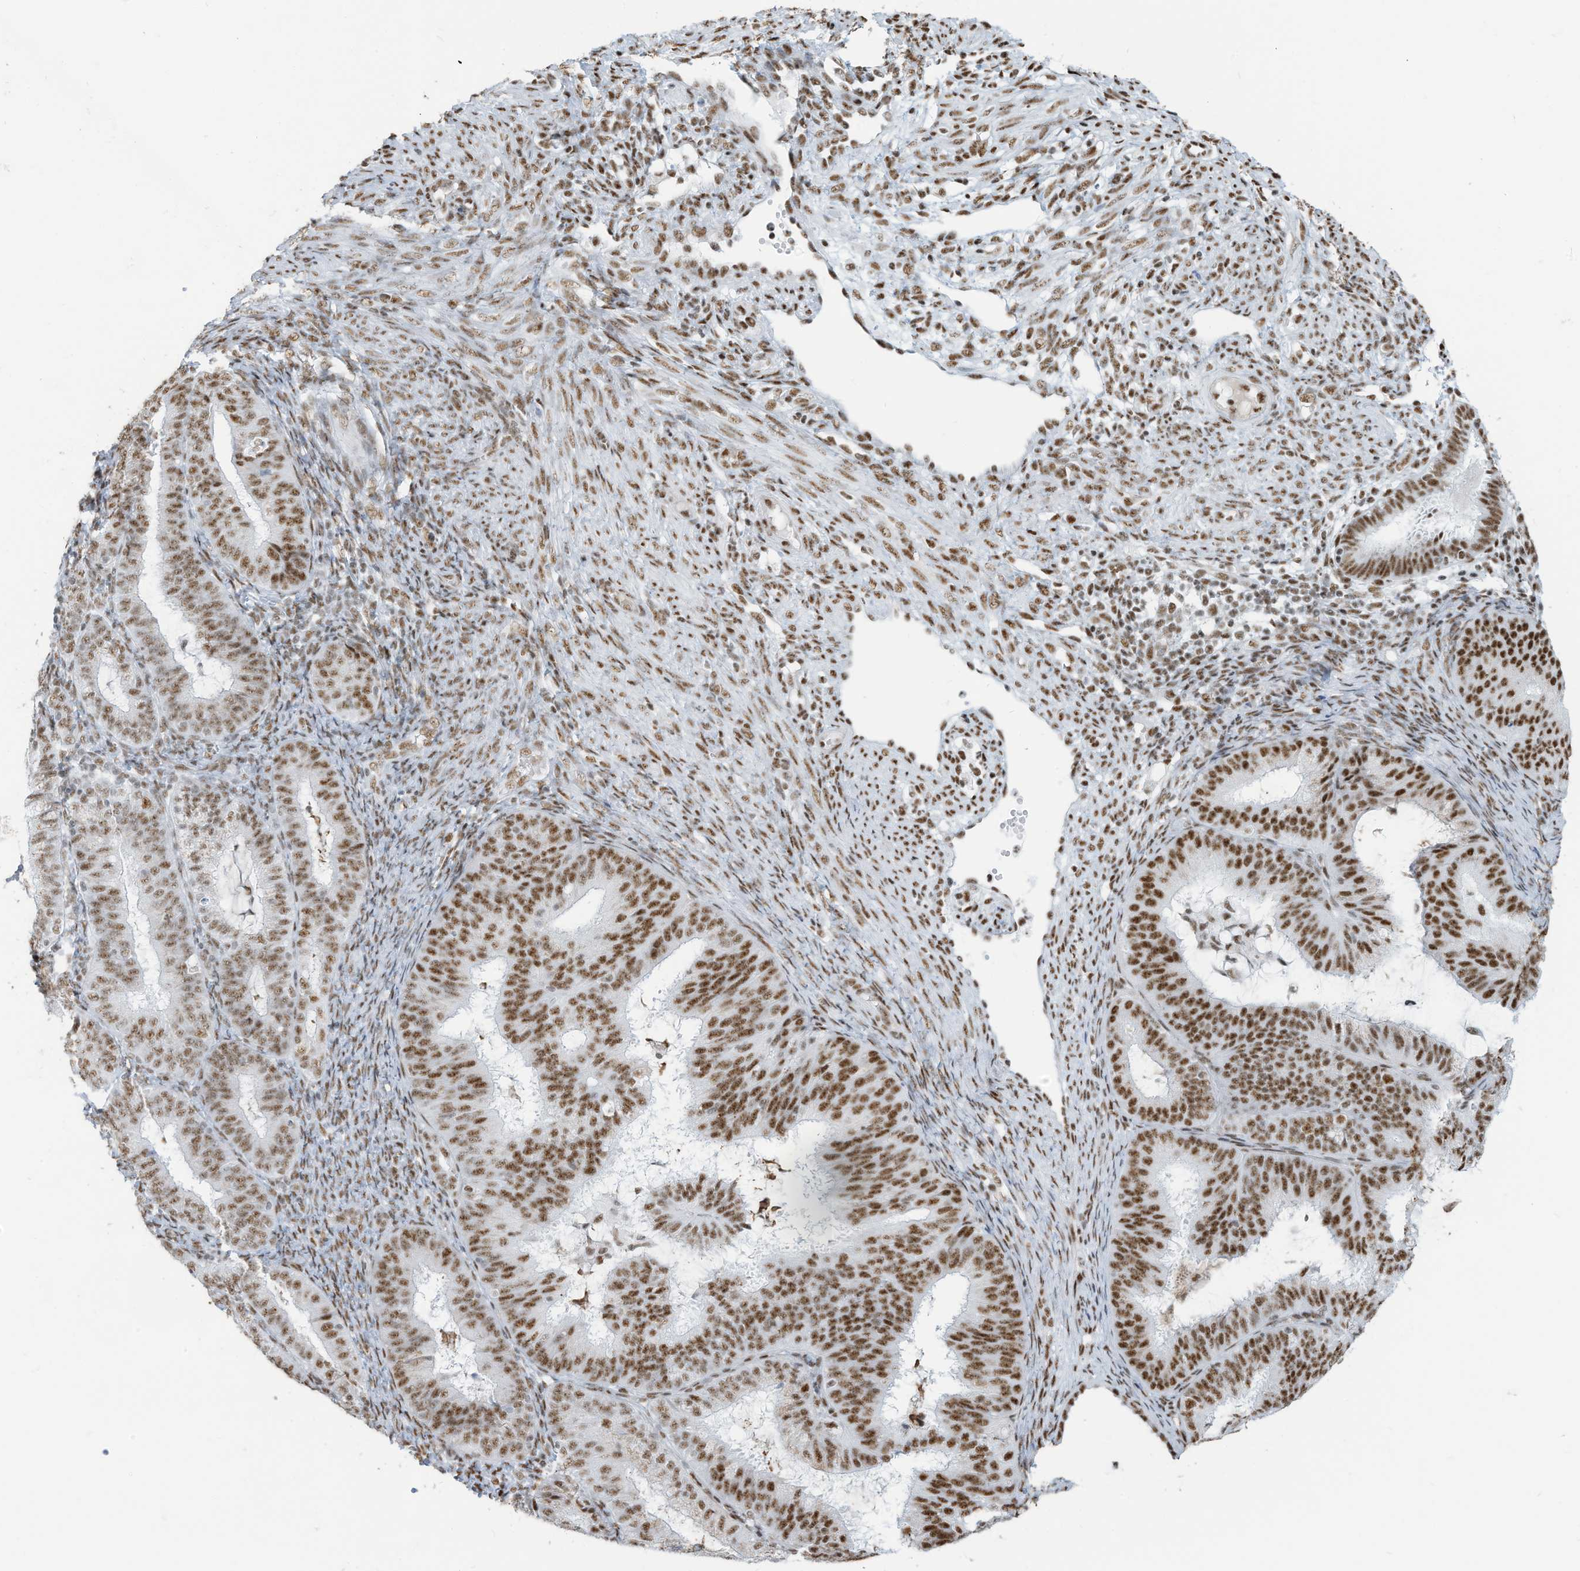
{"staining": {"intensity": "strong", "quantity": ">75%", "location": "nuclear"}, "tissue": "endometrial cancer", "cell_type": "Tumor cells", "image_type": "cancer", "snomed": [{"axis": "morphology", "description": "Adenocarcinoma, NOS"}, {"axis": "topography", "description": "Endometrium"}], "caption": "Human endometrial cancer stained with a protein marker reveals strong staining in tumor cells.", "gene": "SARNP", "patient": {"sex": "female", "age": 51}}